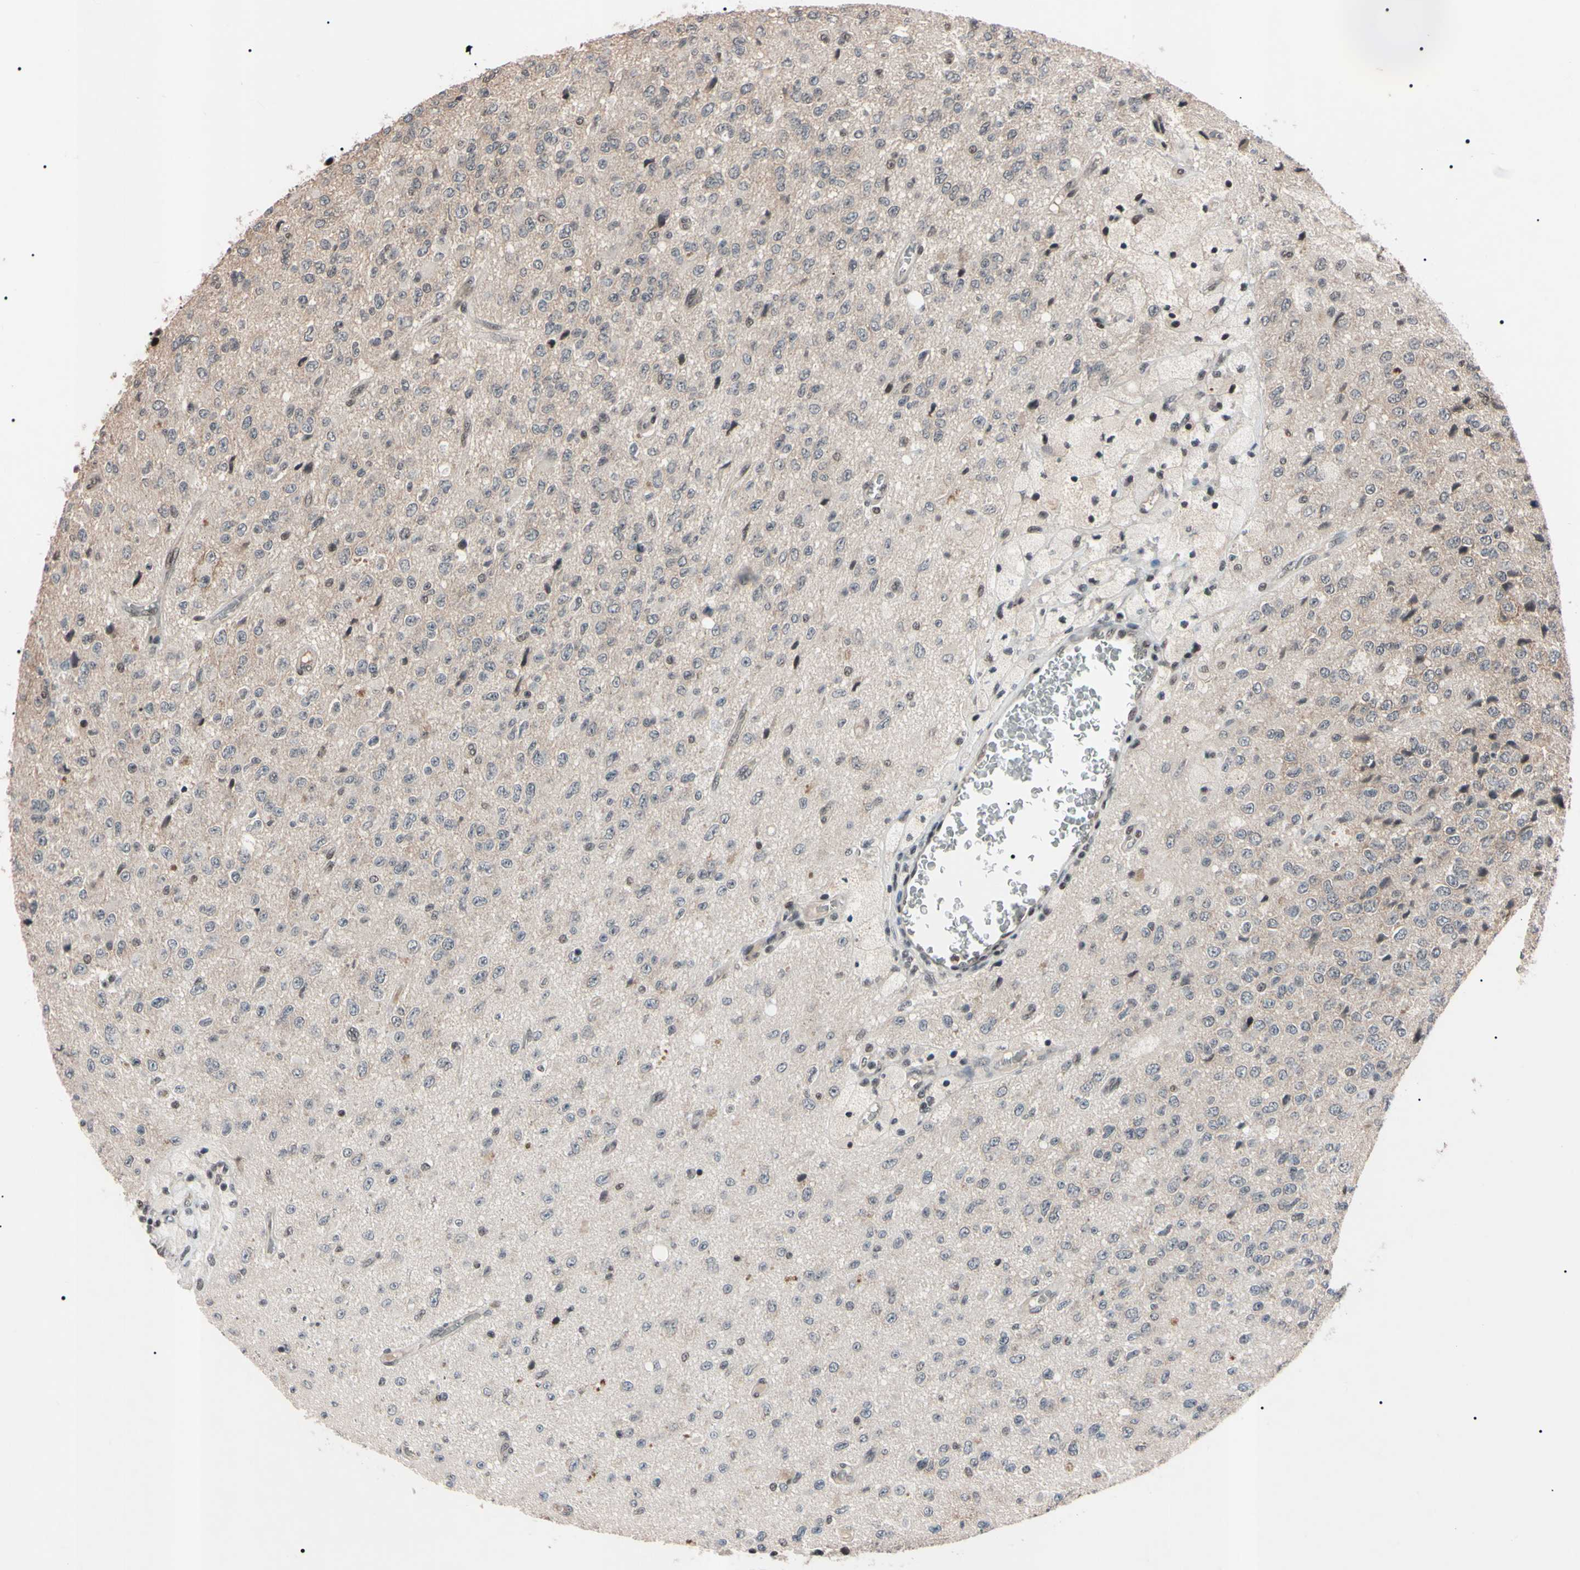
{"staining": {"intensity": "moderate", "quantity": "<25%", "location": "nuclear"}, "tissue": "glioma", "cell_type": "Tumor cells", "image_type": "cancer", "snomed": [{"axis": "morphology", "description": "Glioma, malignant, High grade"}, {"axis": "topography", "description": "pancreas cauda"}], "caption": "Protein expression analysis of human malignant high-grade glioma reveals moderate nuclear expression in about <25% of tumor cells.", "gene": "YY1", "patient": {"sex": "male", "age": 60}}